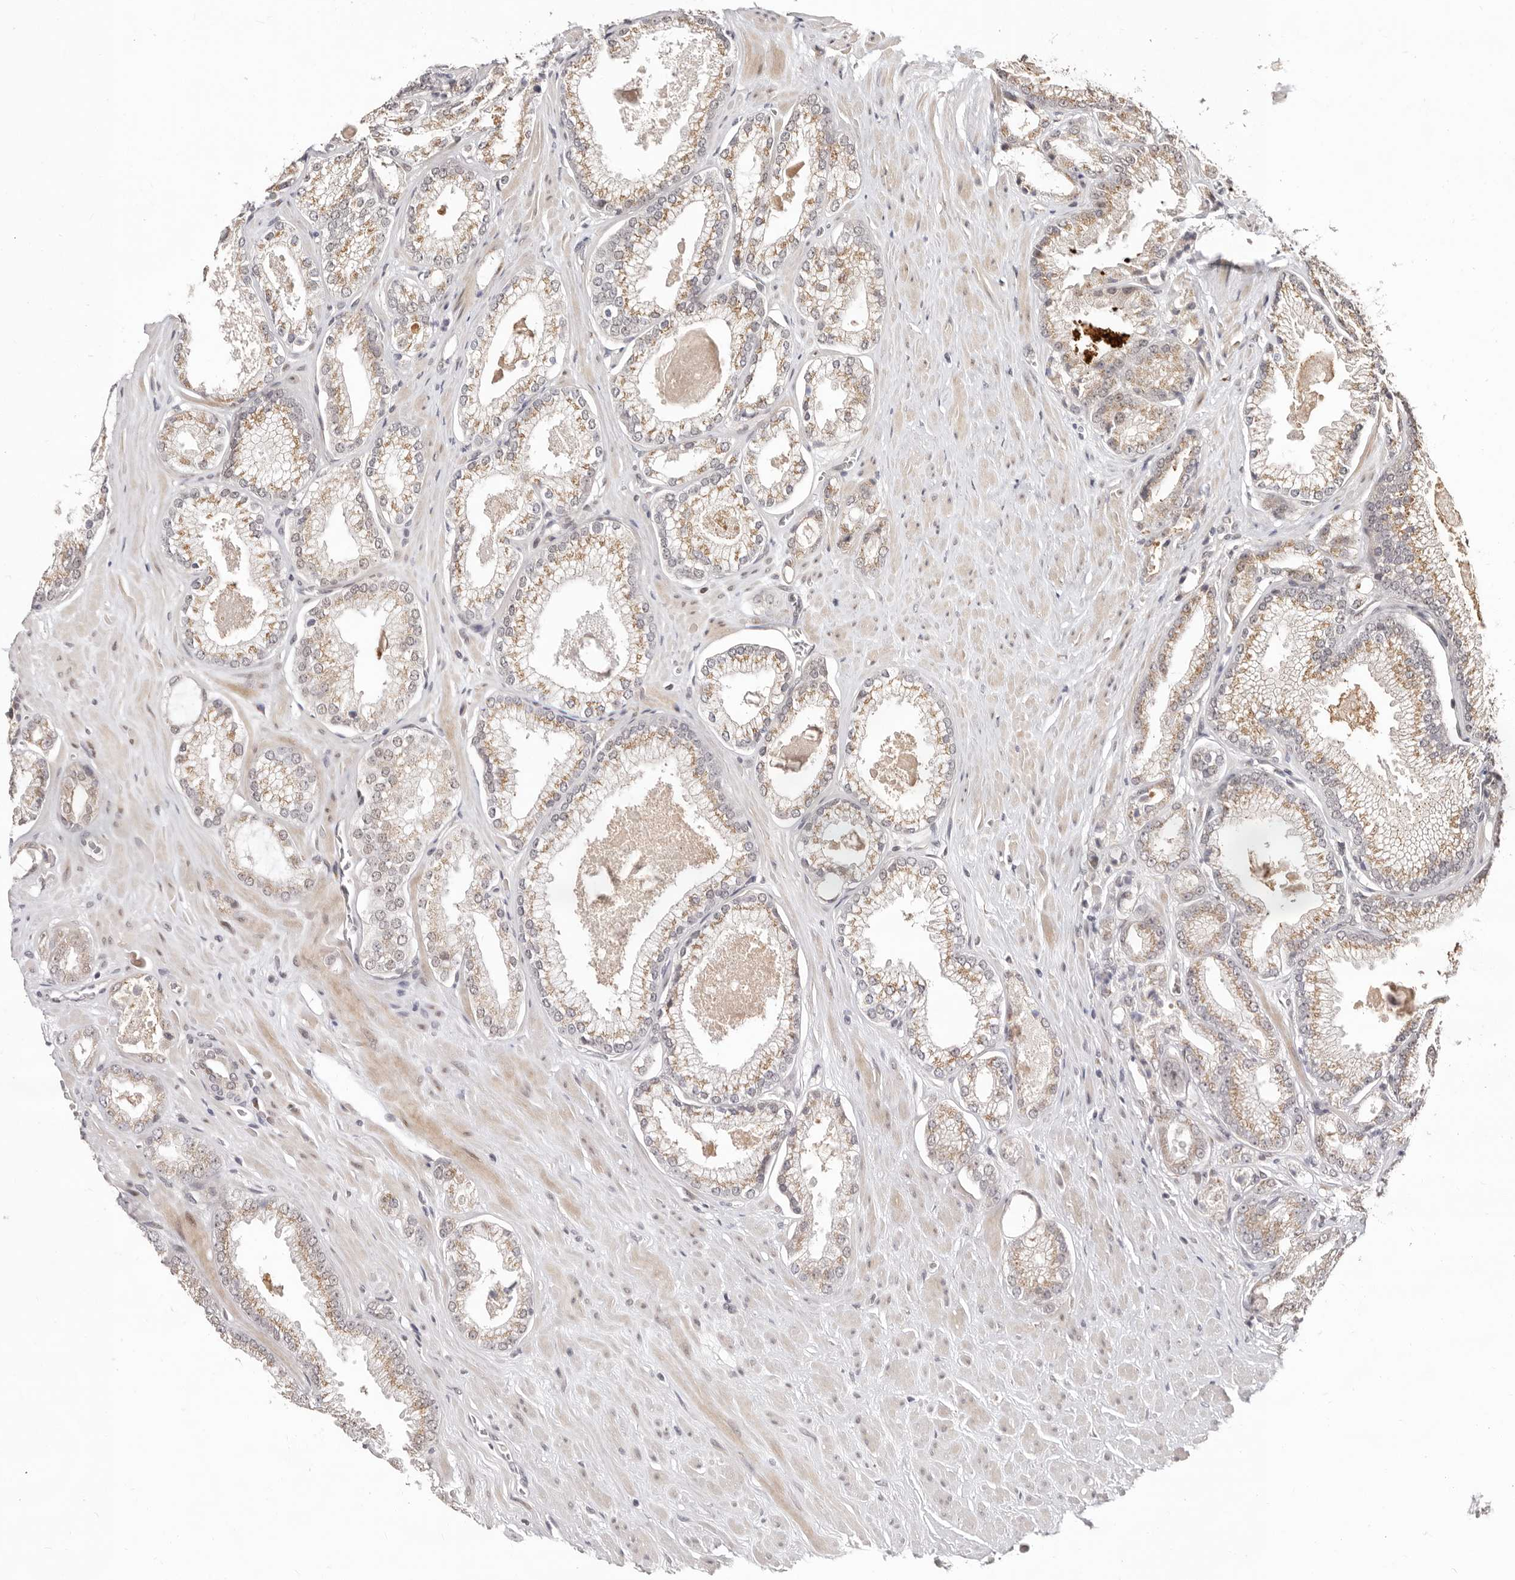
{"staining": {"intensity": "weak", "quantity": ">75%", "location": "cytoplasmic/membranous"}, "tissue": "prostate cancer", "cell_type": "Tumor cells", "image_type": "cancer", "snomed": [{"axis": "morphology", "description": "Adenocarcinoma, Low grade"}, {"axis": "topography", "description": "Prostate"}], "caption": "IHC (DAB) staining of prostate adenocarcinoma (low-grade) exhibits weak cytoplasmic/membranous protein positivity in about >75% of tumor cells. (Brightfield microscopy of DAB IHC at high magnification).", "gene": "SRCAP", "patient": {"sex": "male", "age": 62}}